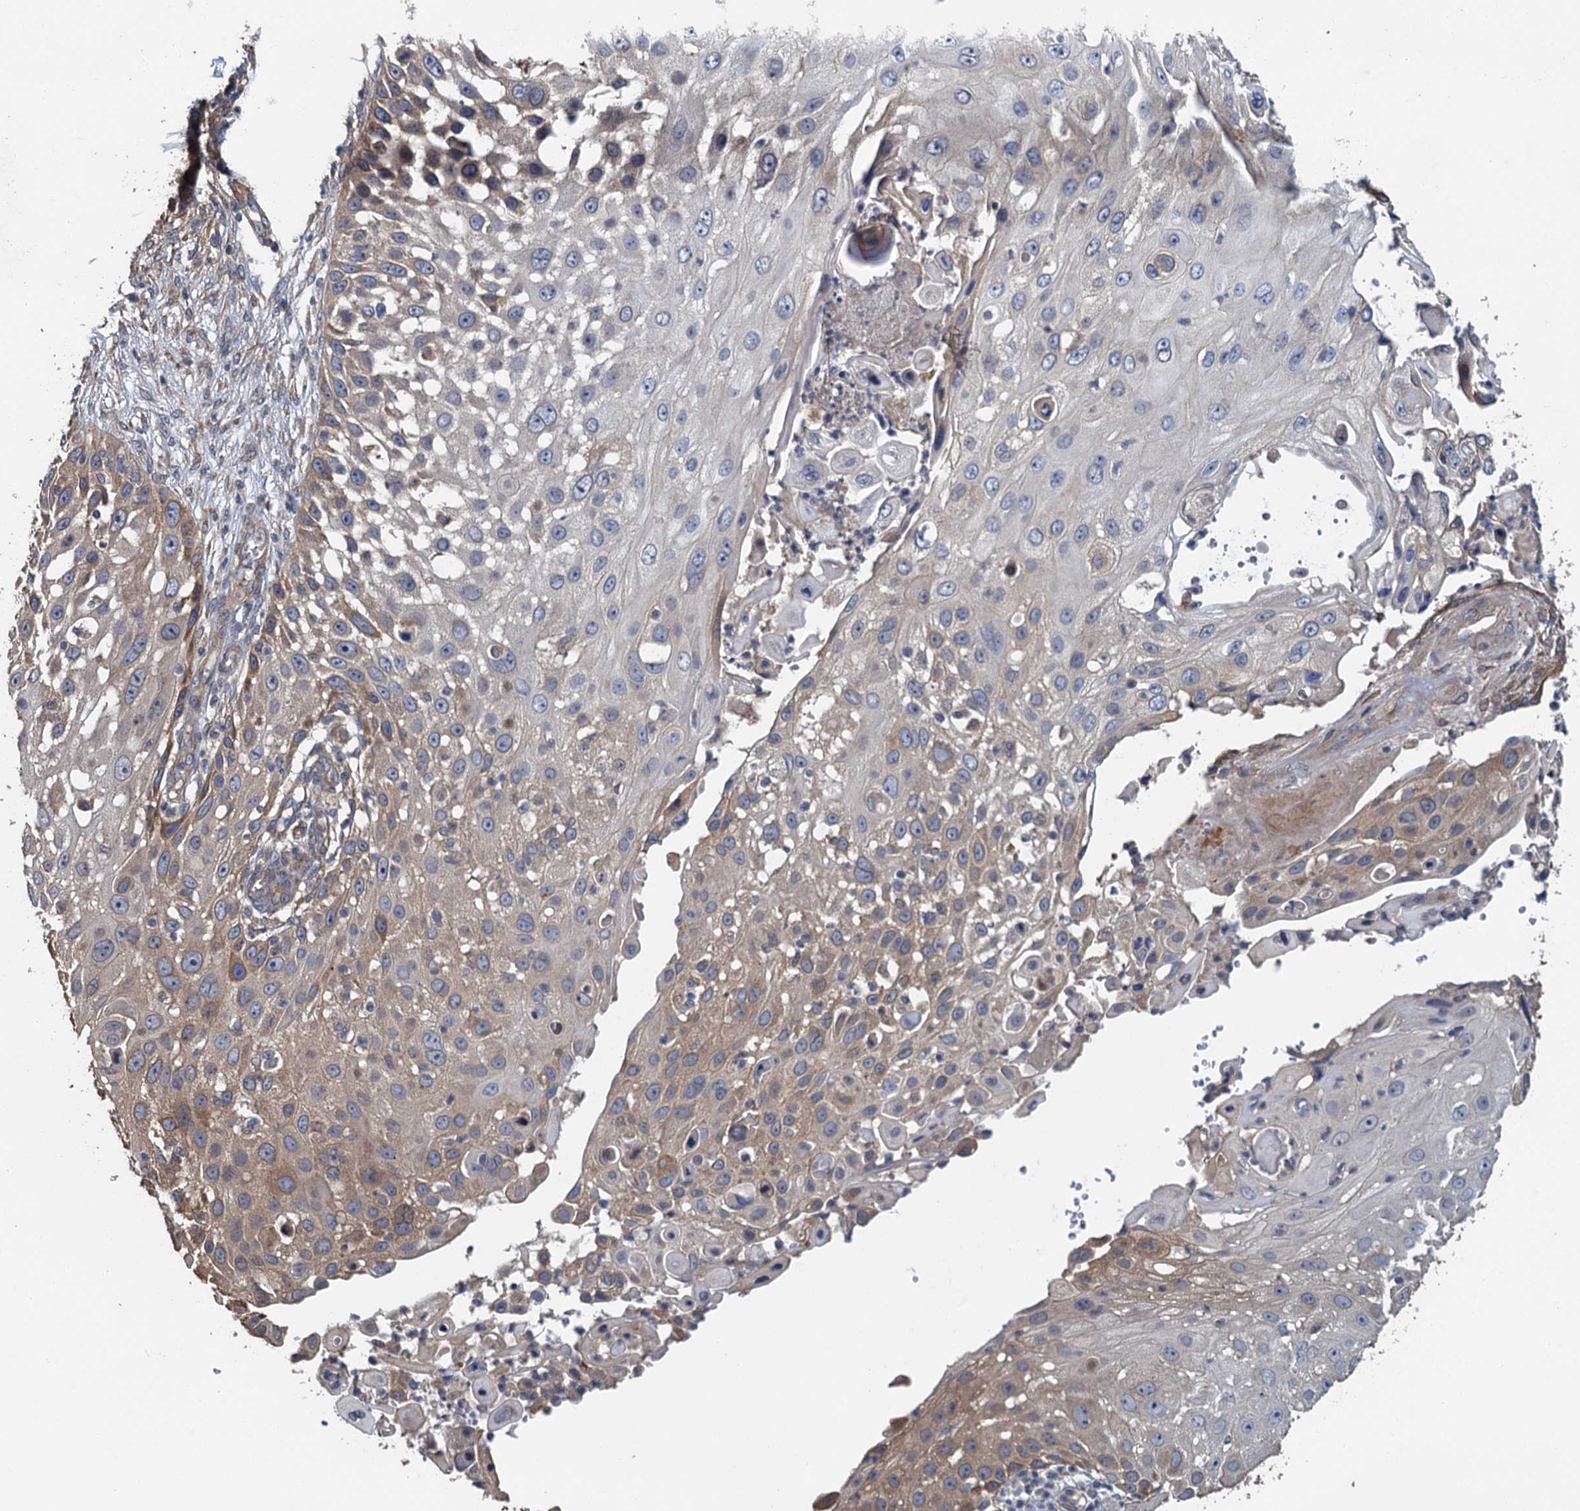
{"staining": {"intensity": "weak", "quantity": "<25%", "location": "cytoplasmic/membranous"}, "tissue": "skin cancer", "cell_type": "Tumor cells", "image_type": "cancer", "snomed": [{"axis": "morphology", "description": "Squamous cell carcinoma, NOS"}, {"axis": "topography", "description": "Skin"}], "caption": "IHC of skin cancer reveals no positivity in tumor cells.", "gene": "MEAK7", "patient": {"sex": "female", "age": 44}}